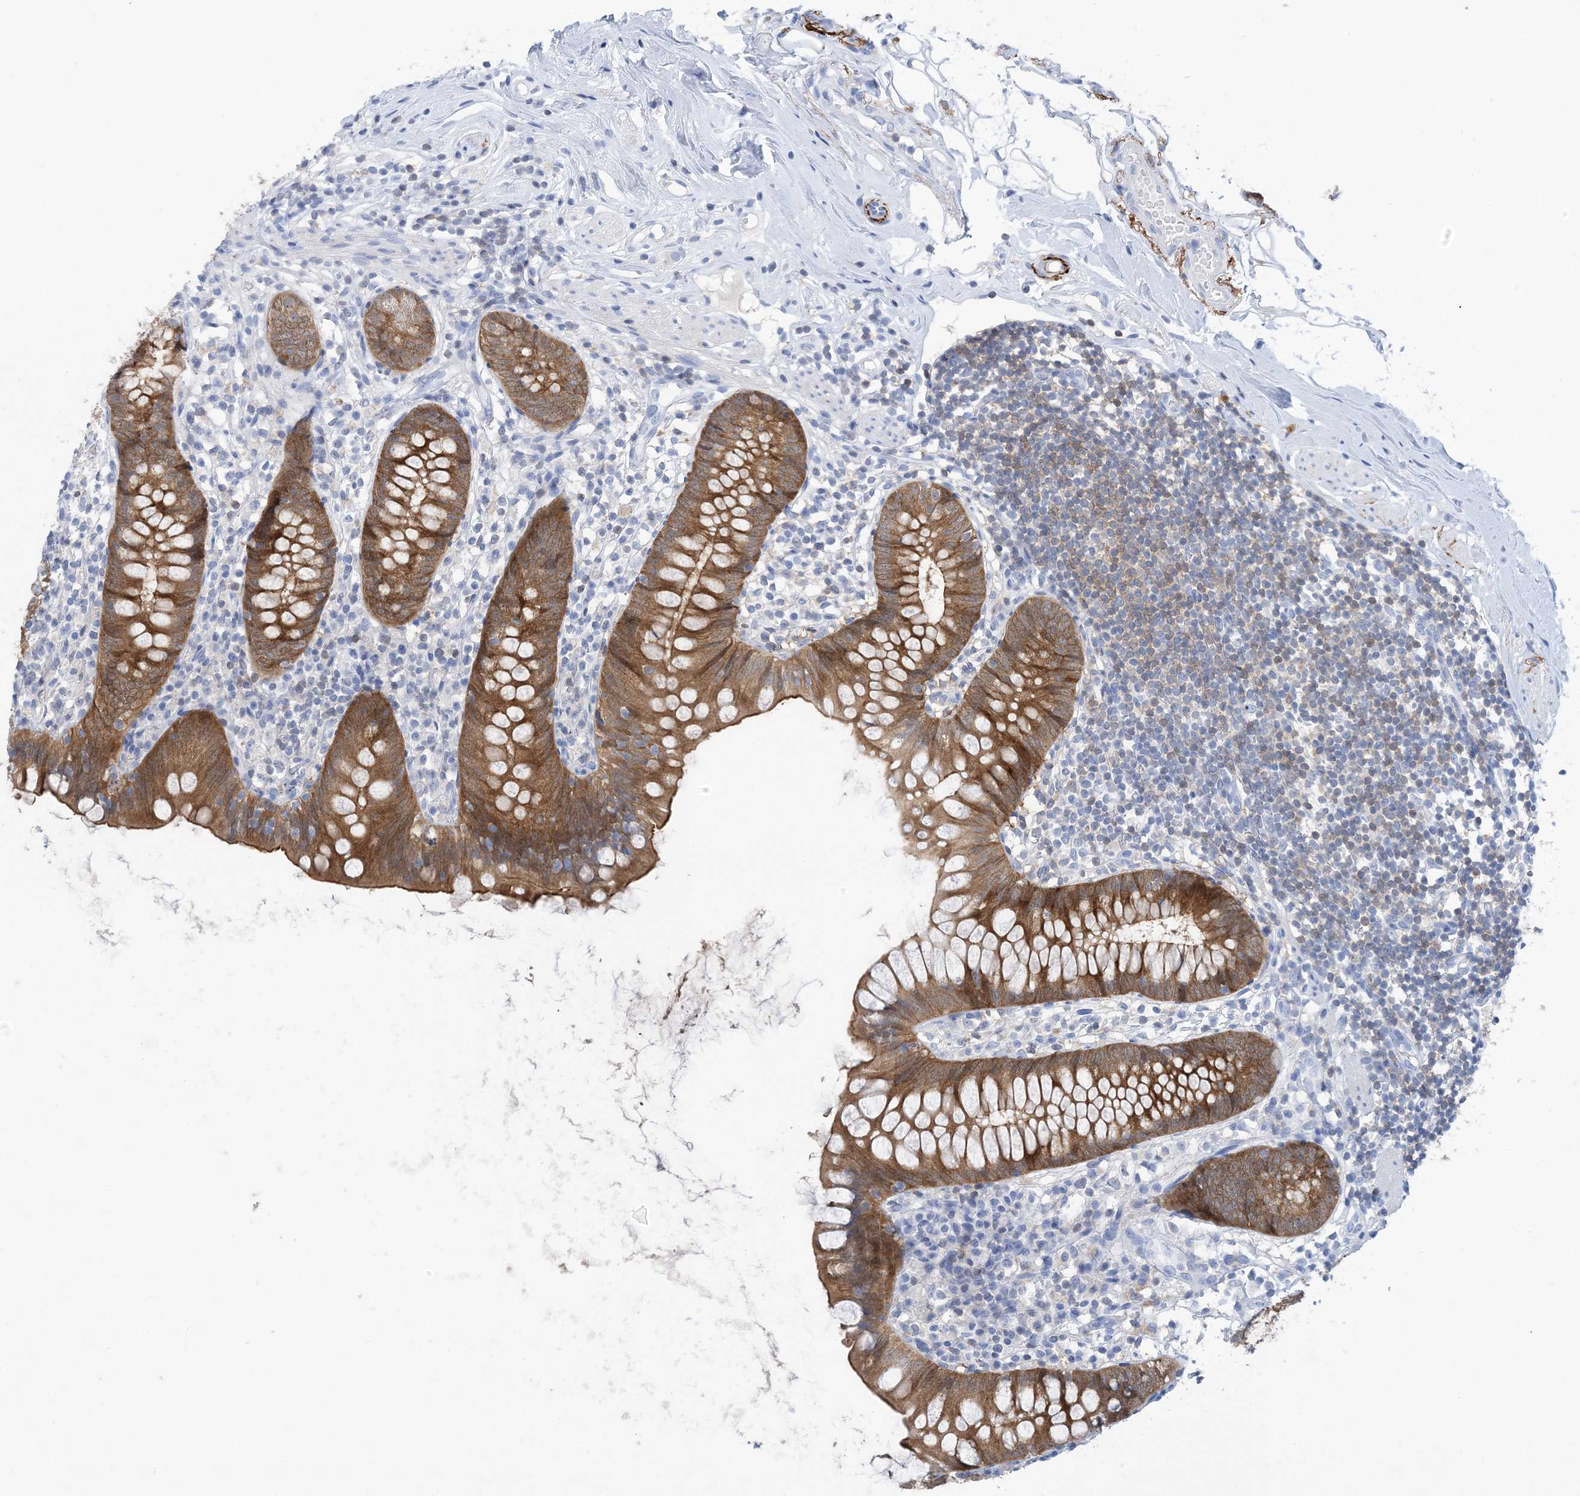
{"staining": {"intensity": "moderate", "quantity": ">75%", "location": "cytoplasmic/membranous"}, "tissue": "appendix", "cell_type": "Glandular cells", "image_type": "normal", "snomed": [{"axis": "morphology", "description": "Normal tissue, NOS"}, {"axis": "topography", "description": "Appendix"}], "caption": "There is medium levels of moderate cytoplasmic/membranous staining in glandular cells of benign appendix, as demonstrated by immunohistochemical staining (brown color).", "gene": "SH3YL1", "patient": {"sex": "female", "age": 62}}